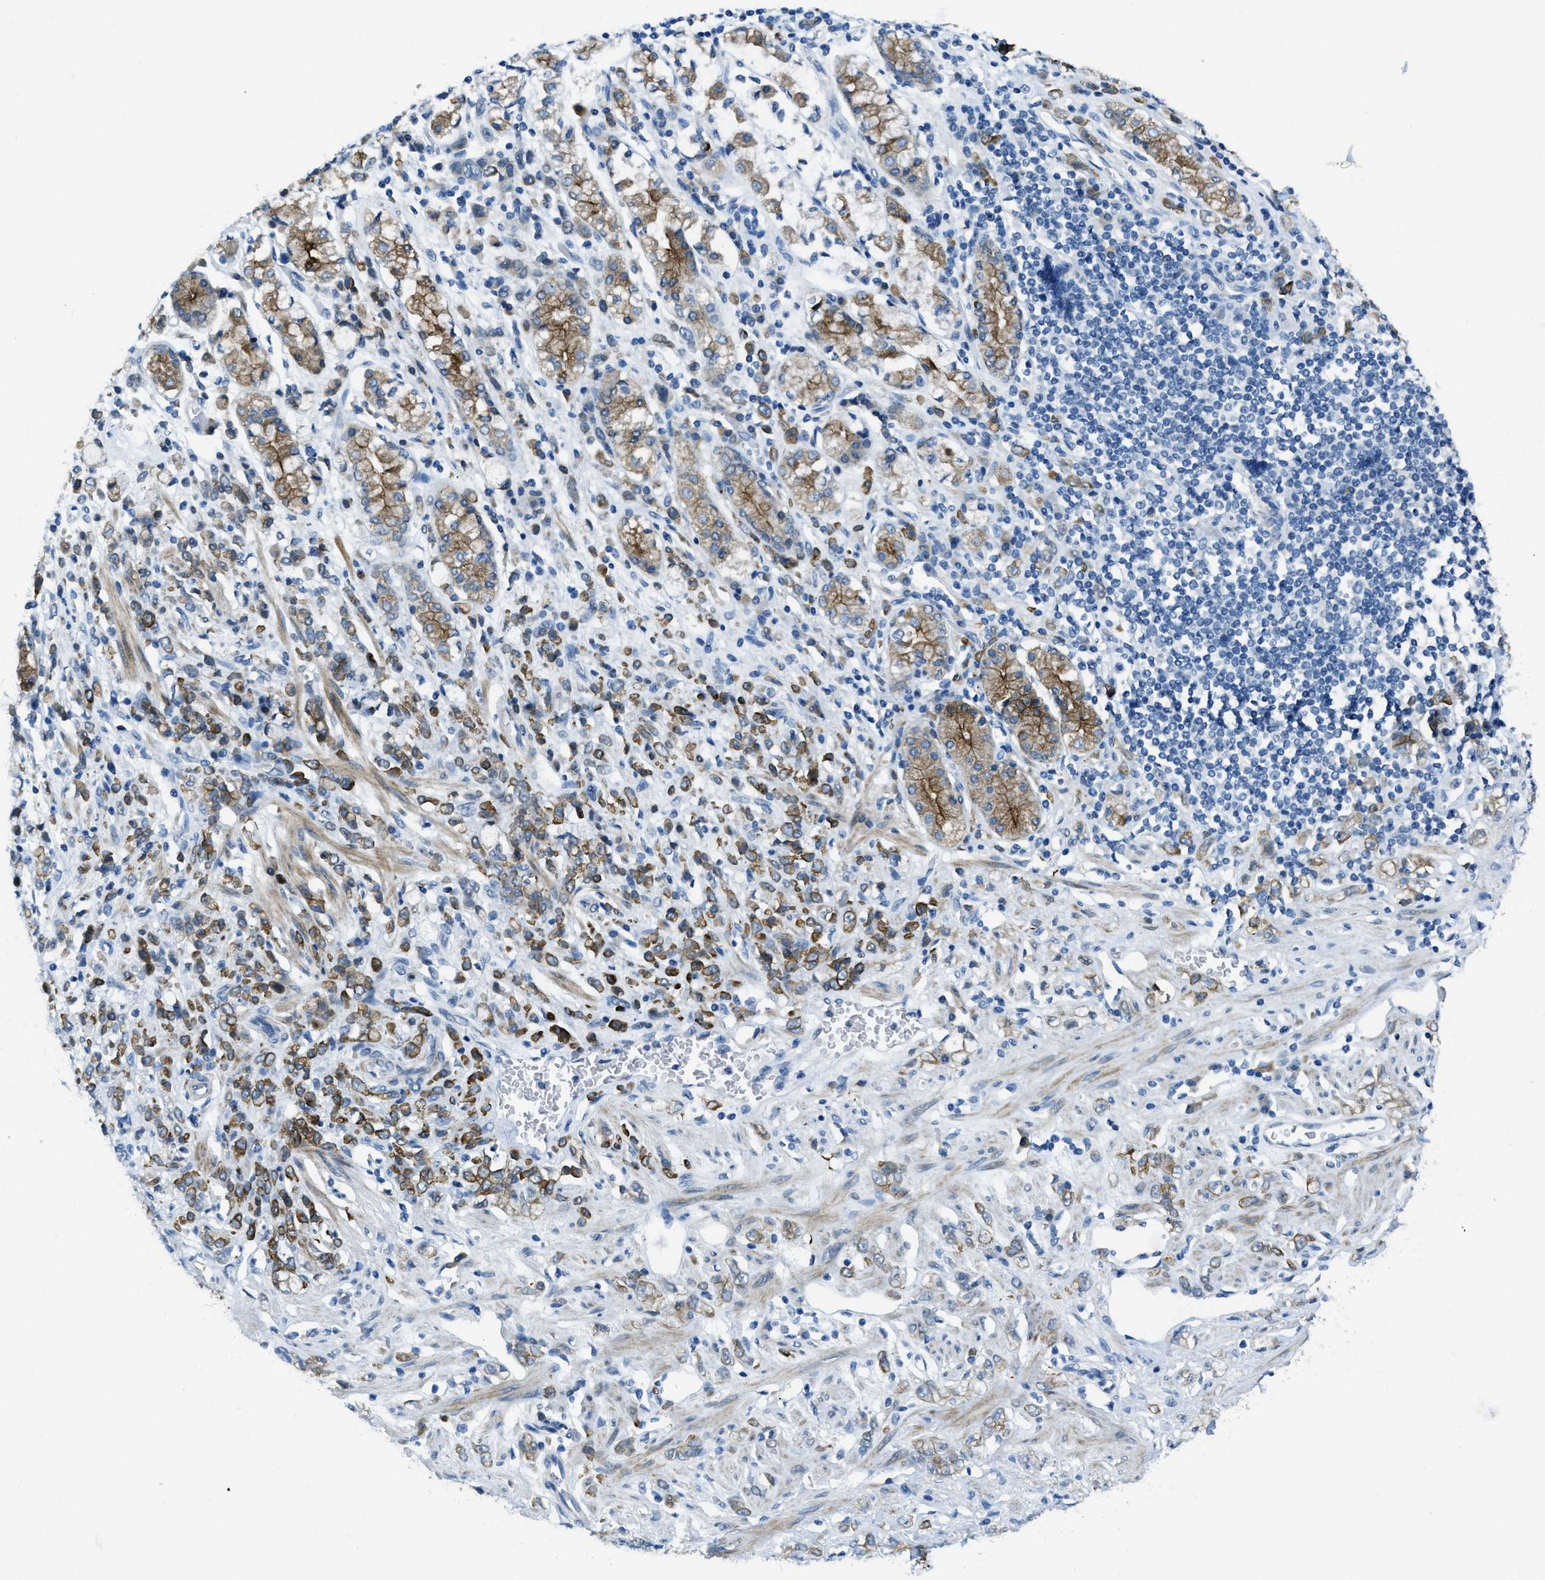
{"staining": {"intensity": "strong", "quantity": ">75%", "location": "cytoplasmic/membranous"}, "tissue": "stomach cancer", "cell_type": "Tumor cells", "image_type": "cancer", "snomed": [{"axis": "morphology", "description": "Normal tissue, NOS"}, {"axis": "morphology", "description": "Adenocarcinoma, NOS"}, {"axis": "topography", "description": "Stomach"}], "caption": "Human stomach adenocarcinoma stained with a protein marker shows strong staining in tumor cells.", "gene": "KLHL8", "patient": {"sex": "male", "age": 82}}